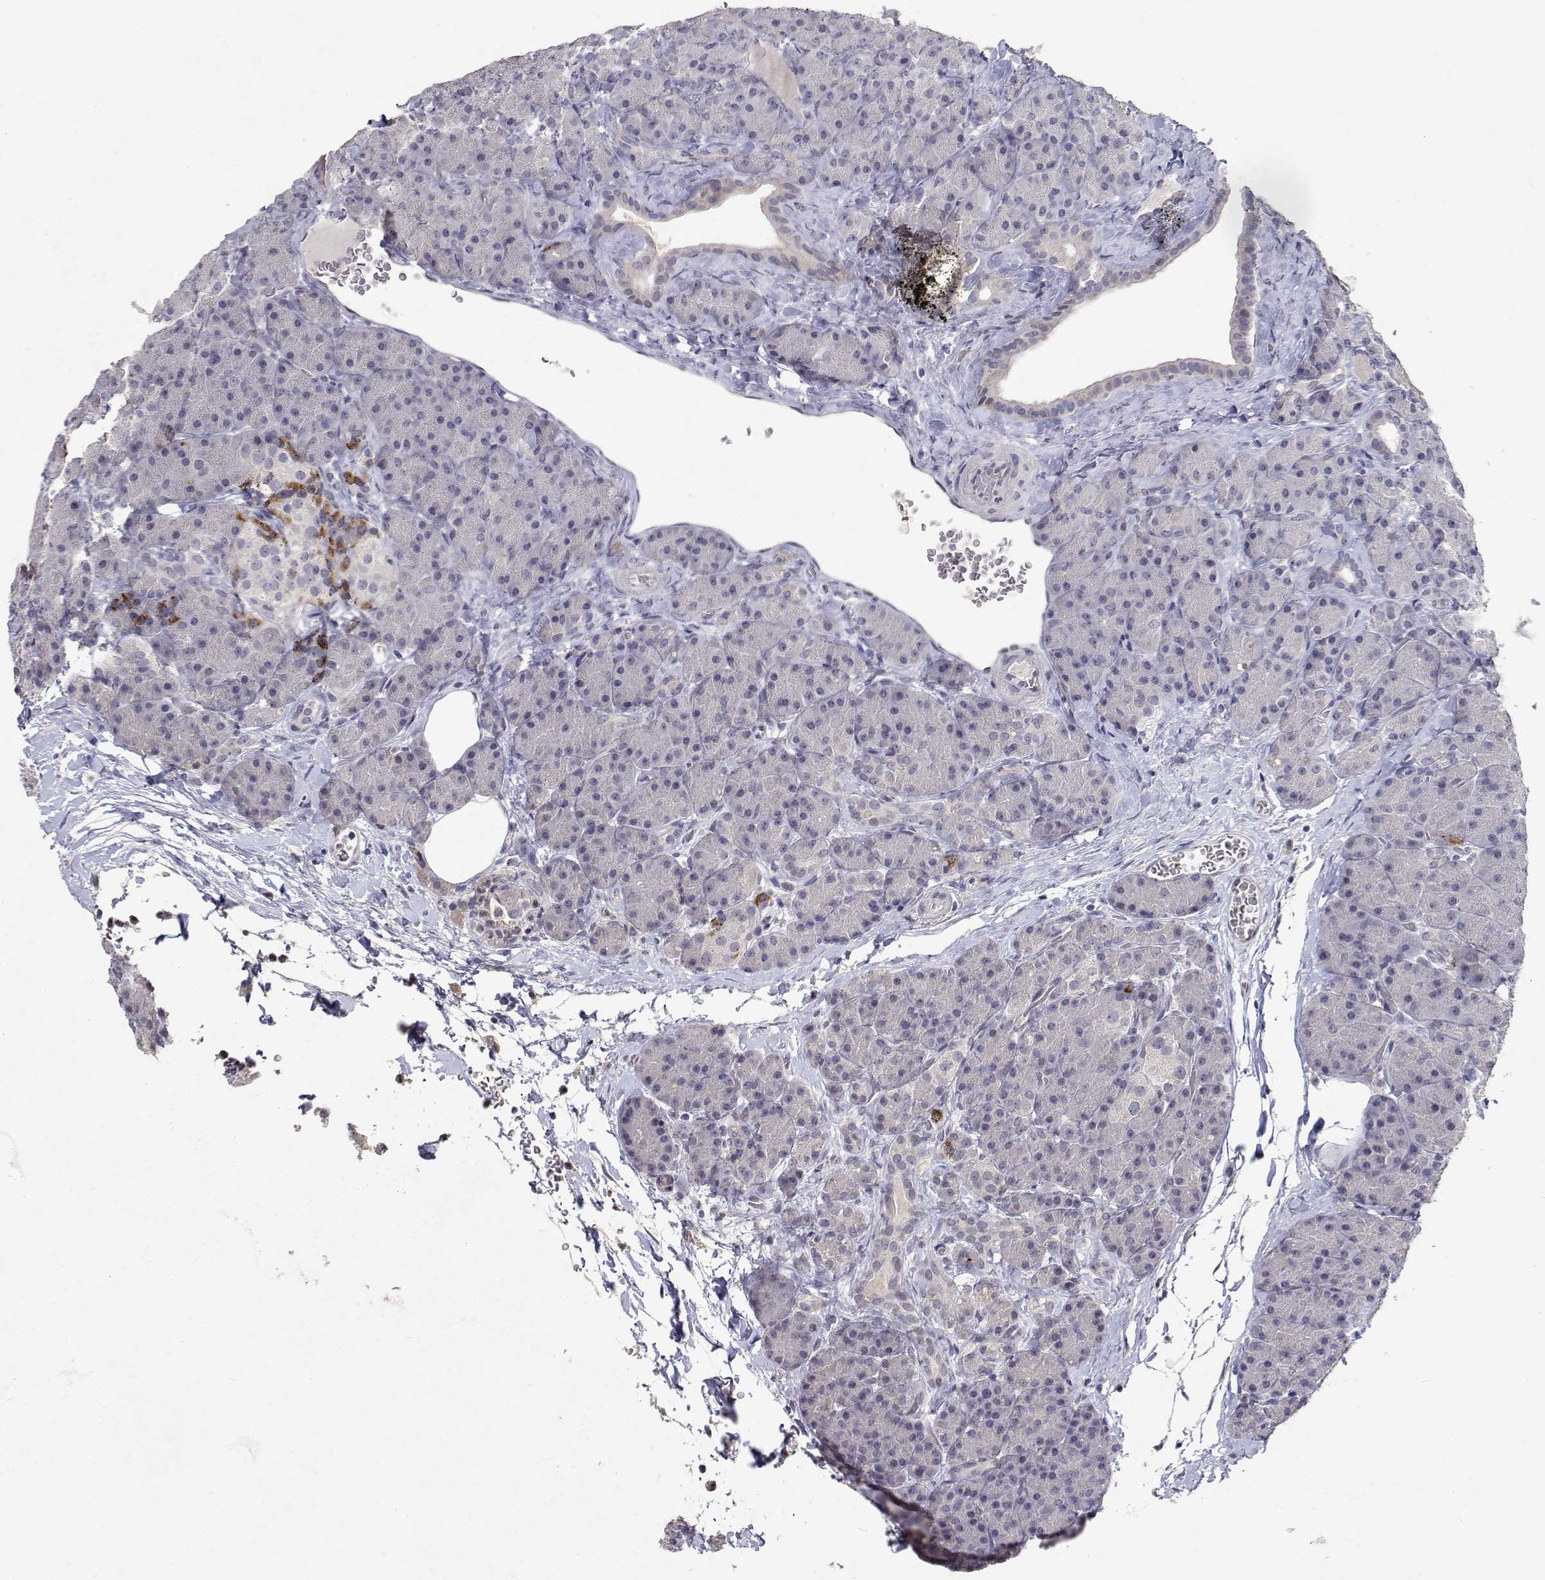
{"staining": {"intensity": "negative", "quantity": "none", "location": "none"}, "tissue": "pancreas", "cell_type": "Exocrine glandular cells", "image_type": "normal", "snomed": [{"axis": "morphology", "description": "Normal tissue, NOS"}, {"axis": "topography", "description": "Pancreas"}], "caption": "A micrograph of pancreas stained for a protein shows no brown staining in exocrine glandular cells.", "gene": "RBPJL", "patient": {"sex": "male", "age": 57}}